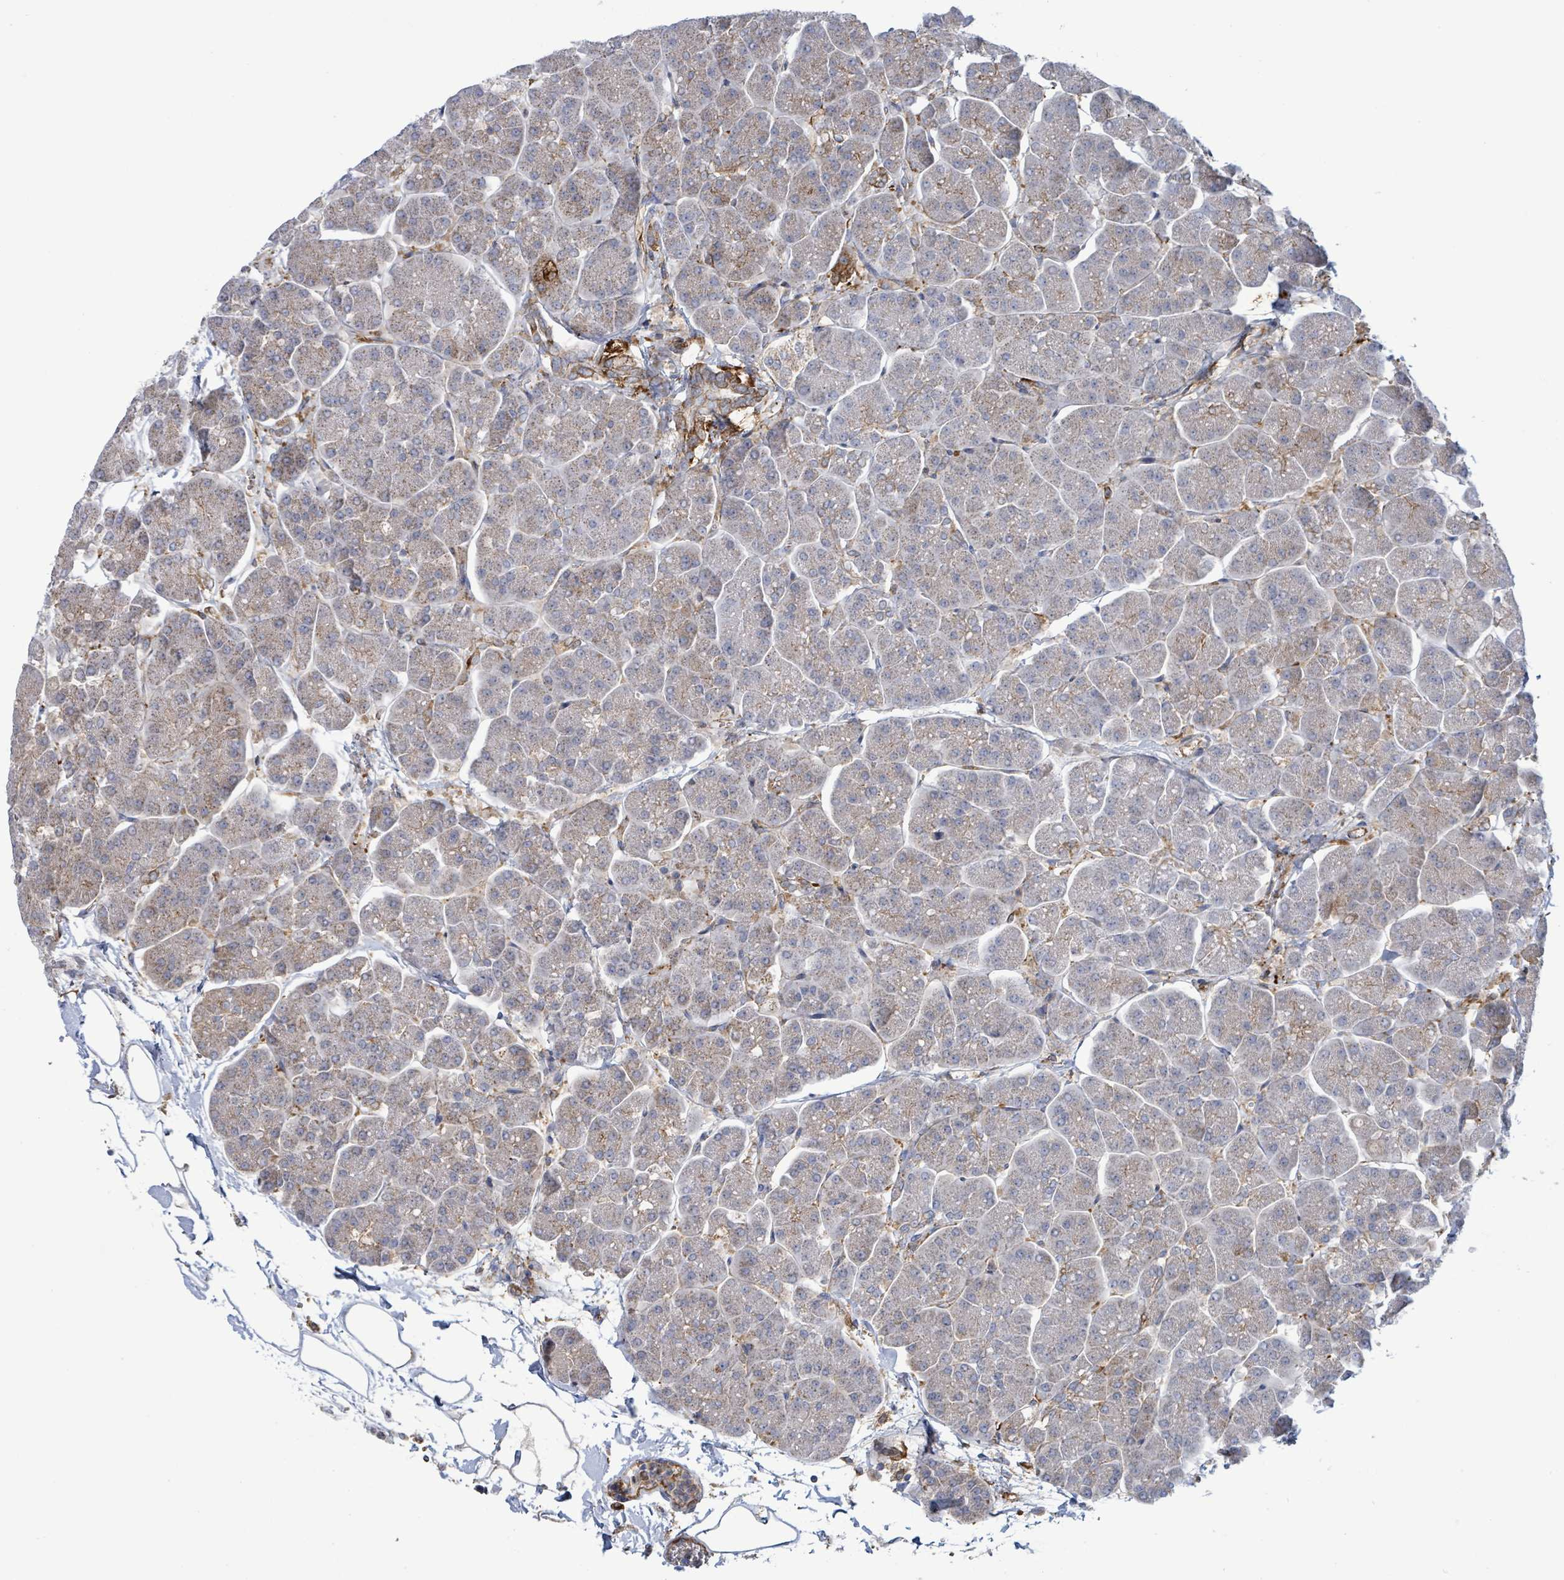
{"staining": {"intensity": "strong", "quantity": "<25%", "location": "cytoplasmic/membranous"}, "tissue": "pancreas", "cell_type": "Exocrine glandular cells", "image_type": "normal", "snomed": [{"axis": "morphology", "description": "Normal tissue, NOS"}, {"axis": "topography", "description": "Pancreas"}, {"axis": "topography", "description": "Peripheral nerve tissue"}], "caption": "Strong cytoplasmic/membranous expression is identified in about <25% of exocrine glandular cells in unremarkable pancreas. (IHC, brightfield microscopy, high magnification).", "gene": "EGFL7", "patient": {"sex": "male", "age": 54}}